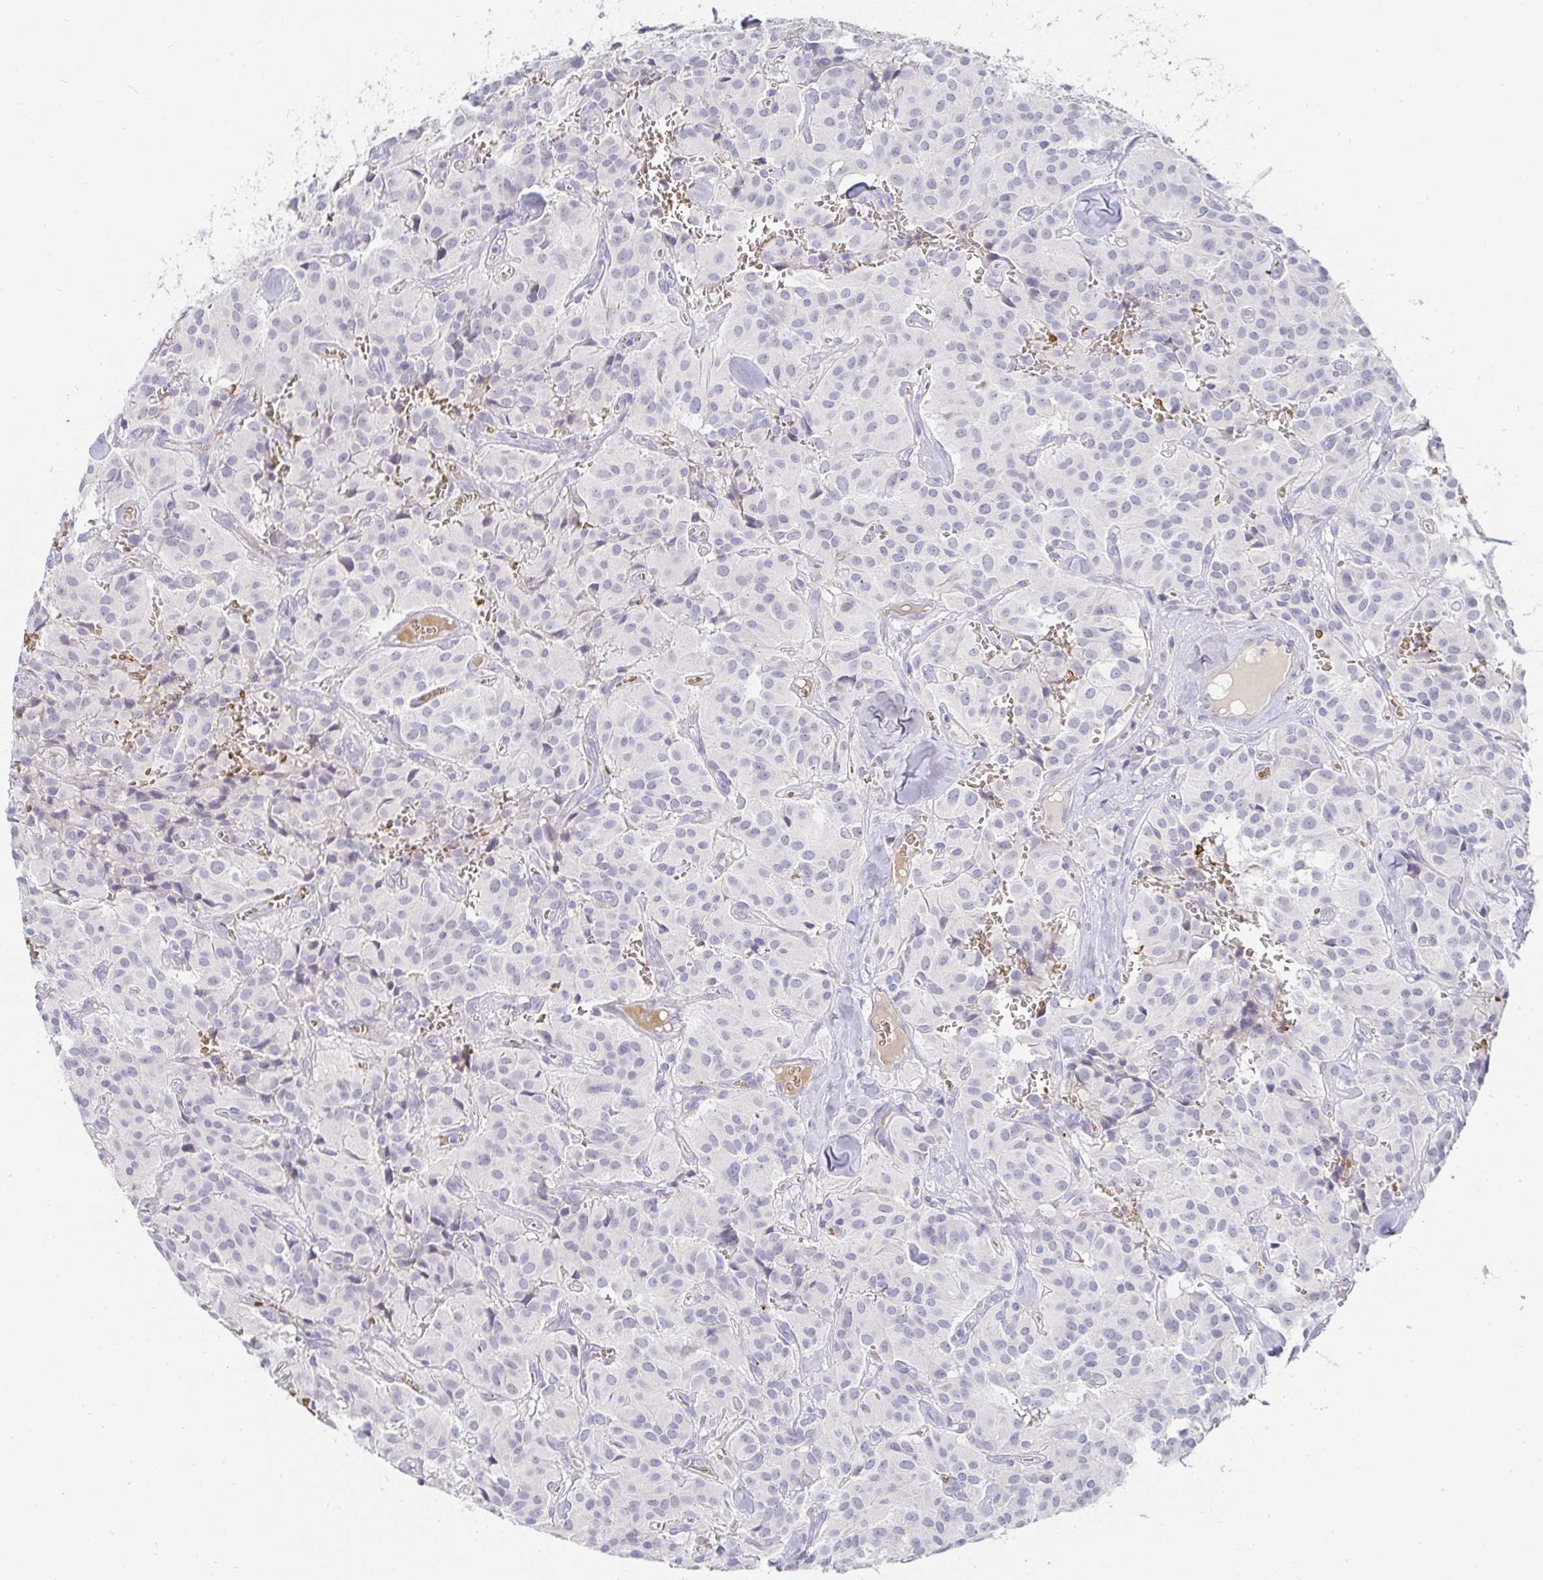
{"staining": {"intensity": "negative", "quantity": "none", "location": "none"}, "tissue": "glioma", "cell_type": "Tumor cells", "image_type": "cancer", "snomed": [{"axis": "morphology", "description": "Glioma, malignant, Low grade"}, {"axis": "topography", "description": "Brain"}], "caption": "This is an immunohistochemistry image of human glioma. There is no expression in tumor cells.", "gene": "FGF21", "patient": {"sex": "male", "age": 42}}